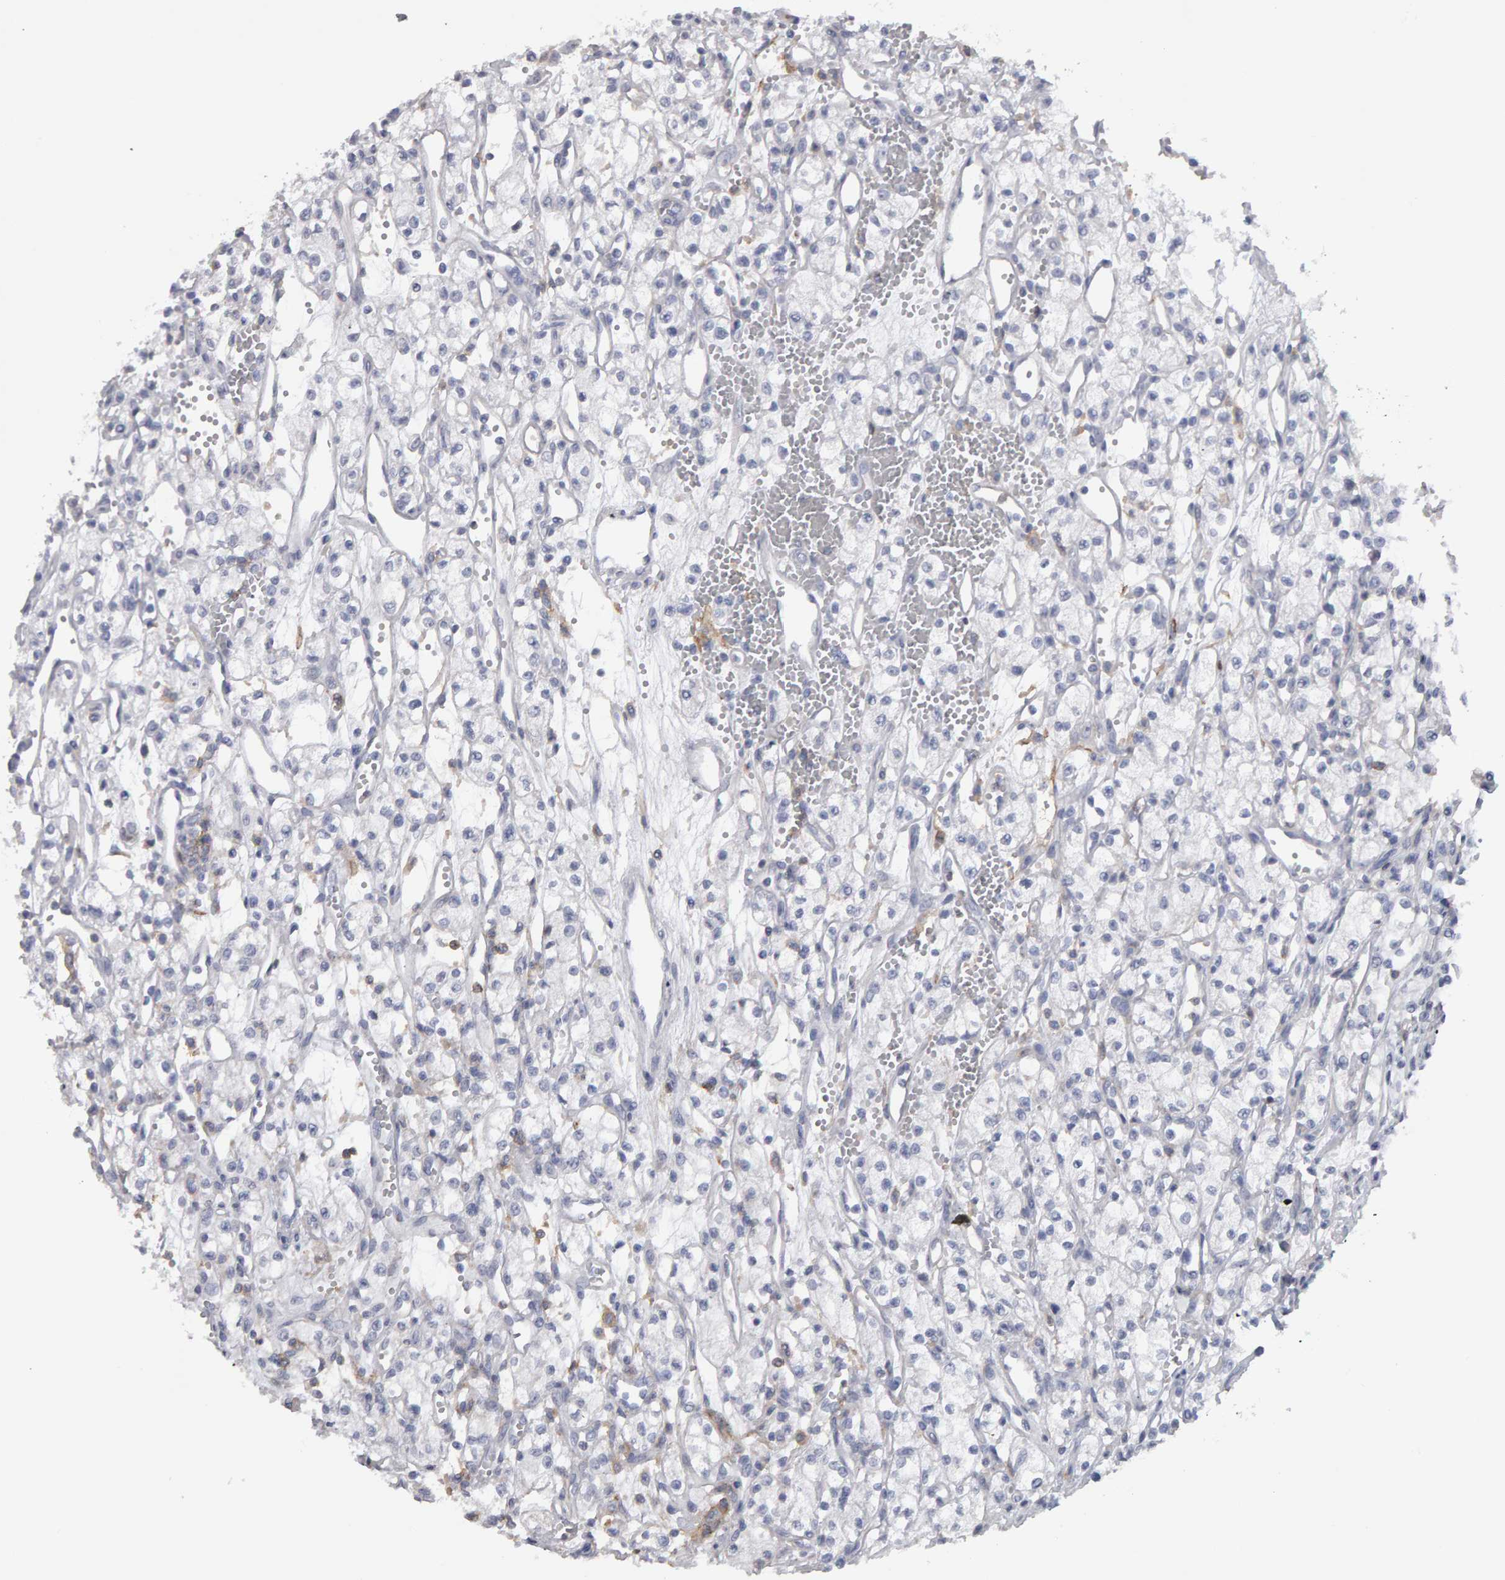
{"staining": {"intensity": "negative", "quantity": "none", "location": "none"}, "tissue": "renal cancer", "cell_type": "Tumor cells", "image_type": "cancer", "snomed": [{"axis": "morphology", "description": "Adenocarcinoma, NOS"}, {"axis": "topography", "description": "Kidney"}], "caption": "Tumor cells are negative for protein expression in human adenocarcinoma (renal). Nuclei are stained in blue.", "gene": "CD38", "patient": {"sex": "male", "age": 59}}